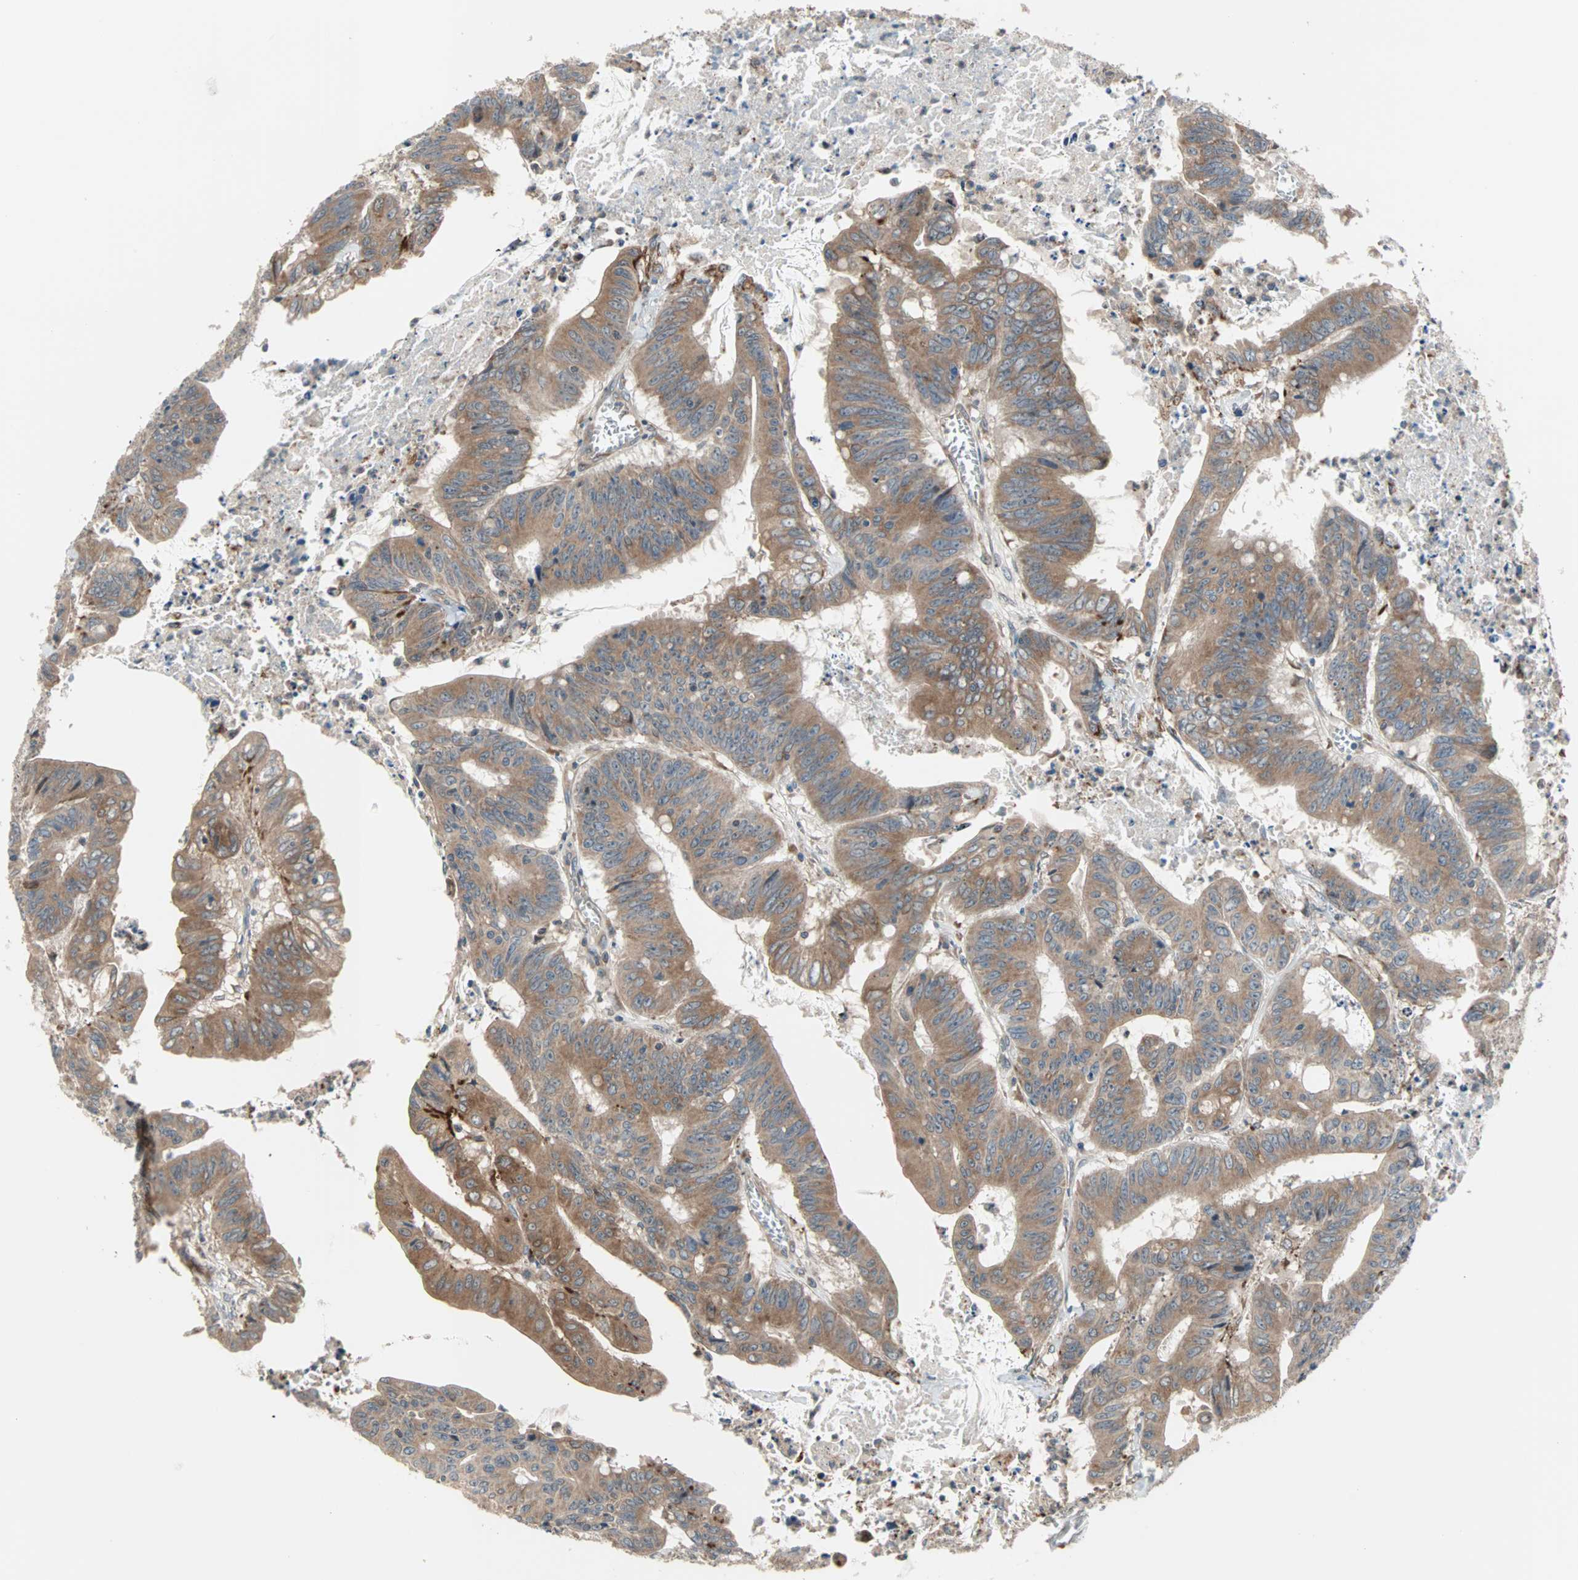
{"staining": {"intensity": "moderate", "quantity": ">75%", "location": "cytoplasmic/membranous"}, "tissue": "colorectal cancer", "cell_type": "Tumor cells", "image_type": "cancer", "snomed": [{"axis": "morphology", "description": "Adenocarcinoma, NOS"}, {"axis": "topography", "description": "Colon"}], "caption": "The micrograph displays a brown stain indicating the presence of a protein in the cytoplasmic/membranous of tumor cells in adenocarcinoma (colorectal). (DAB (3,3'-diaminobenzidine) IHC with brightfield microscopy, high magnification).", "gene": "SAR1A", "patient": {"sex": "male", "age": 45}}